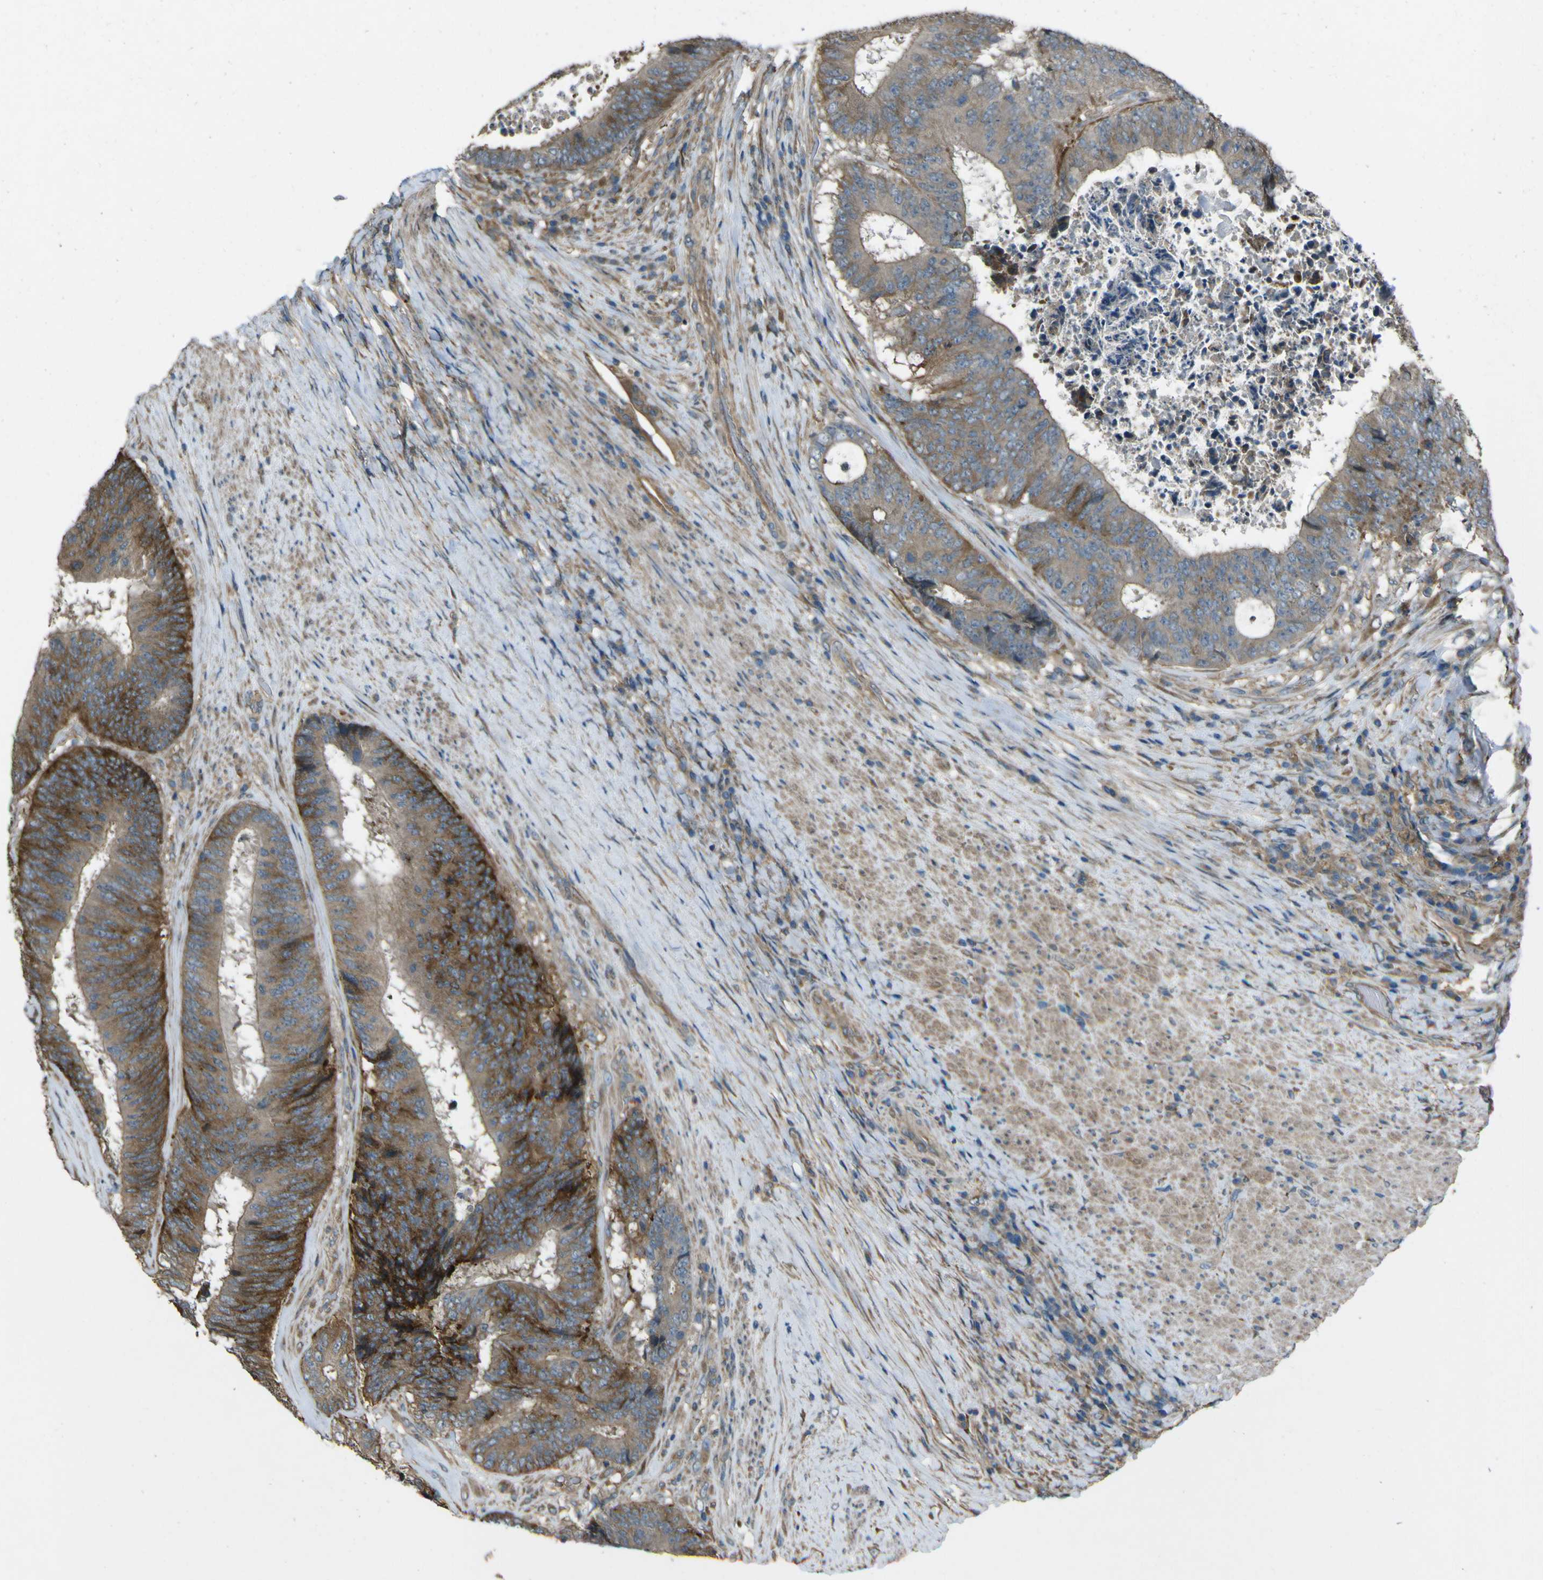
{"staining": {"intensity": "strong", "quantity": "25%-75%", "location": "cytoplasmic/membranous"}, "tissue": "colorectal cancer", "cell_type": "Tumor cells", "image_type": "cancer", "snomed": [{"axis": "morphology", "description": "Adenocarcinoma, NOS"}, {"axis": "topography", "description": "Rectum"}], "caption": "Adenocarcinoma (colorectal) tissue exhibits strong cytoplasmic/membranous positivity in approximately 25%-75% of tumor cells (DAB (3,3'-diaminobenzidine) IHC, brown staining for protein, blue staining for nuclei).", "gene": "NAALADL2", "patient": {"sex": "male", "age": 72}}